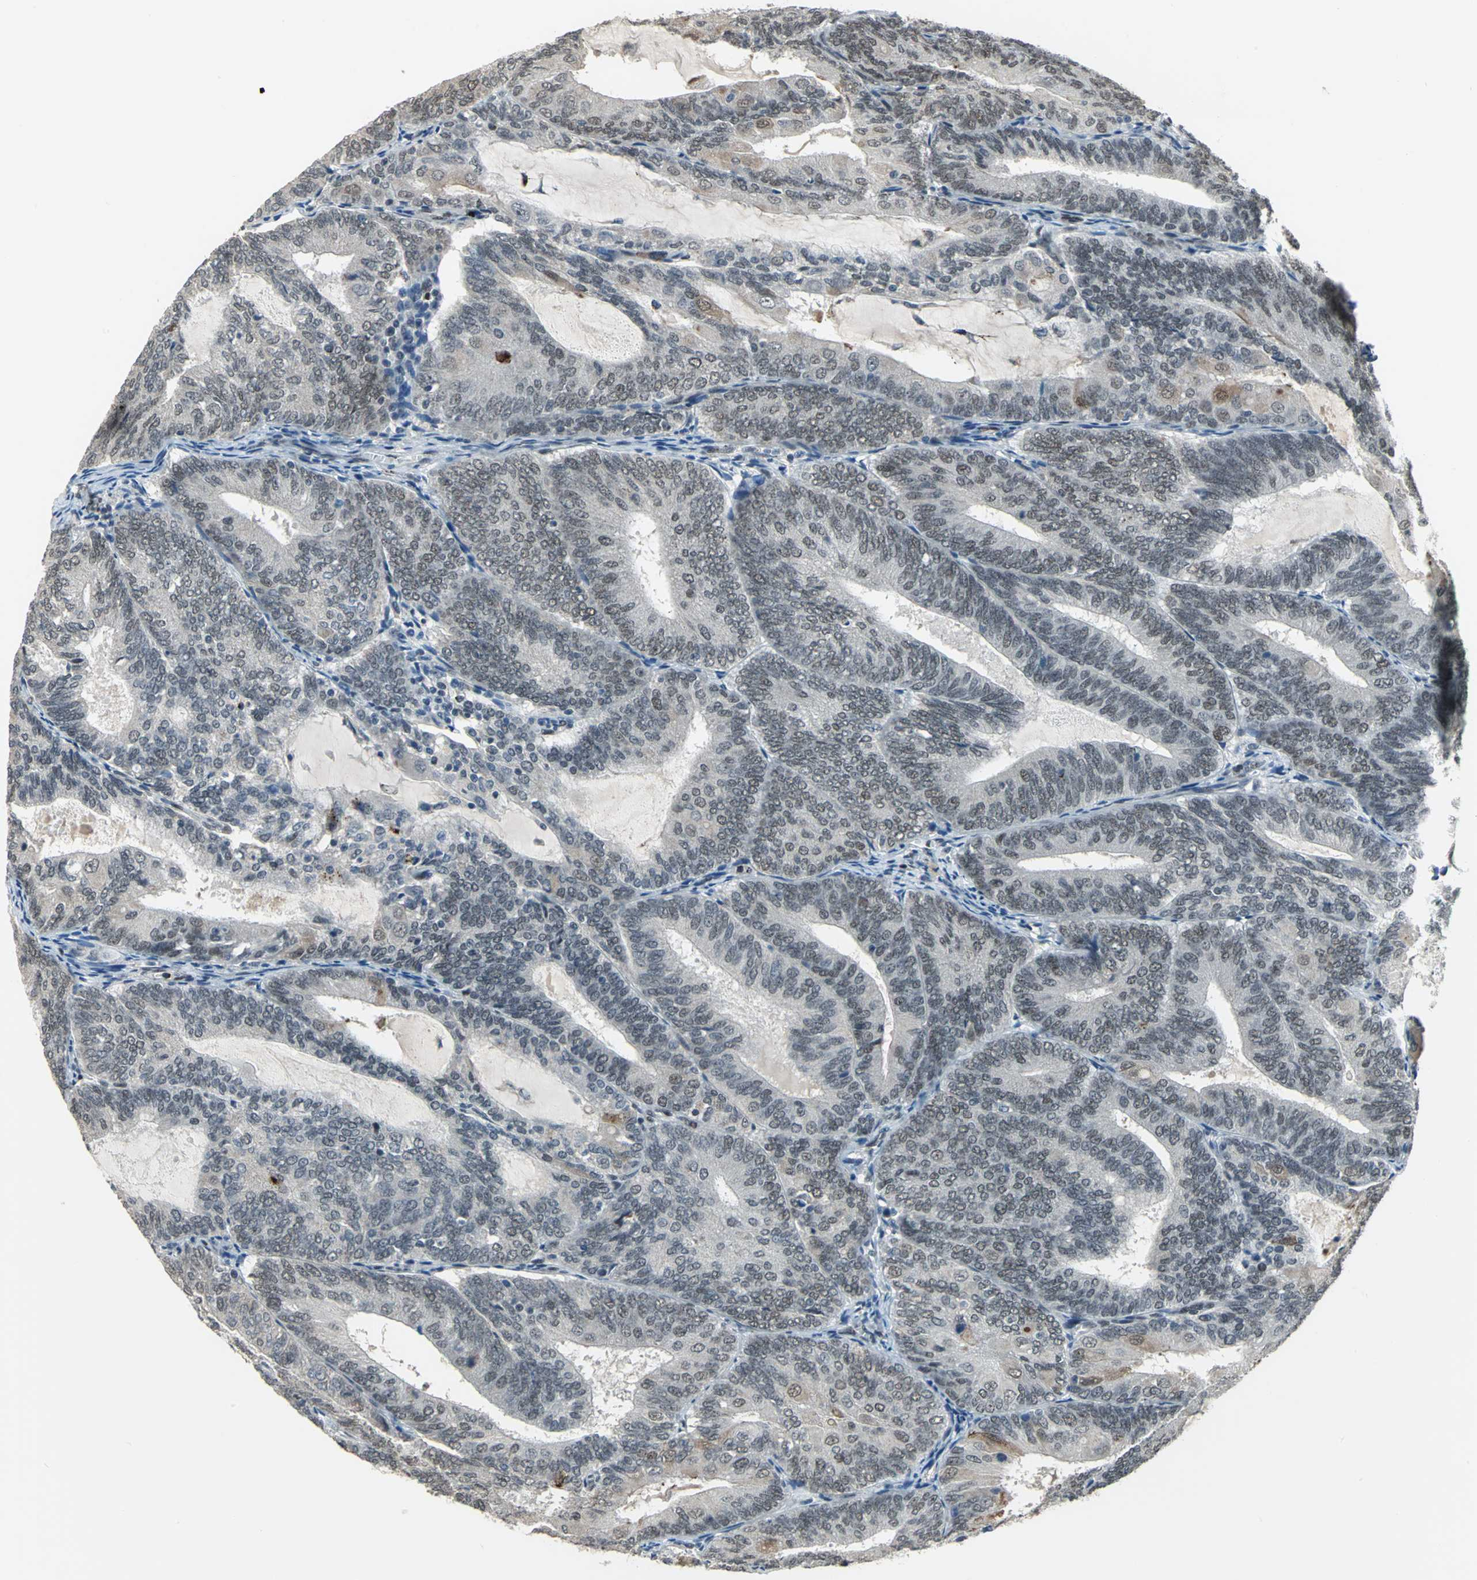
{"staining": {"intensity": "moderate", "quantity": "<25%", "location": "cytoplasmic/membranous,nuclear"}, "tissue": "endometrial cancer", "cell_type": "Tumor cells", "image_type": "cancer", "snomed": [{"axis": "morphology", "description": "Adenocarcinoma, NOS"}, {"axis": "topography", "description": "Endometrium"}], "caption": "Immunohistochemical staining of human endometrial cancer shows moderate cytoplasmic/membranous and nuclear protein expression in approximately <25% of tumor cells.", "gene": "ELF2", "patient": {"sex": "female", "age": 81}}